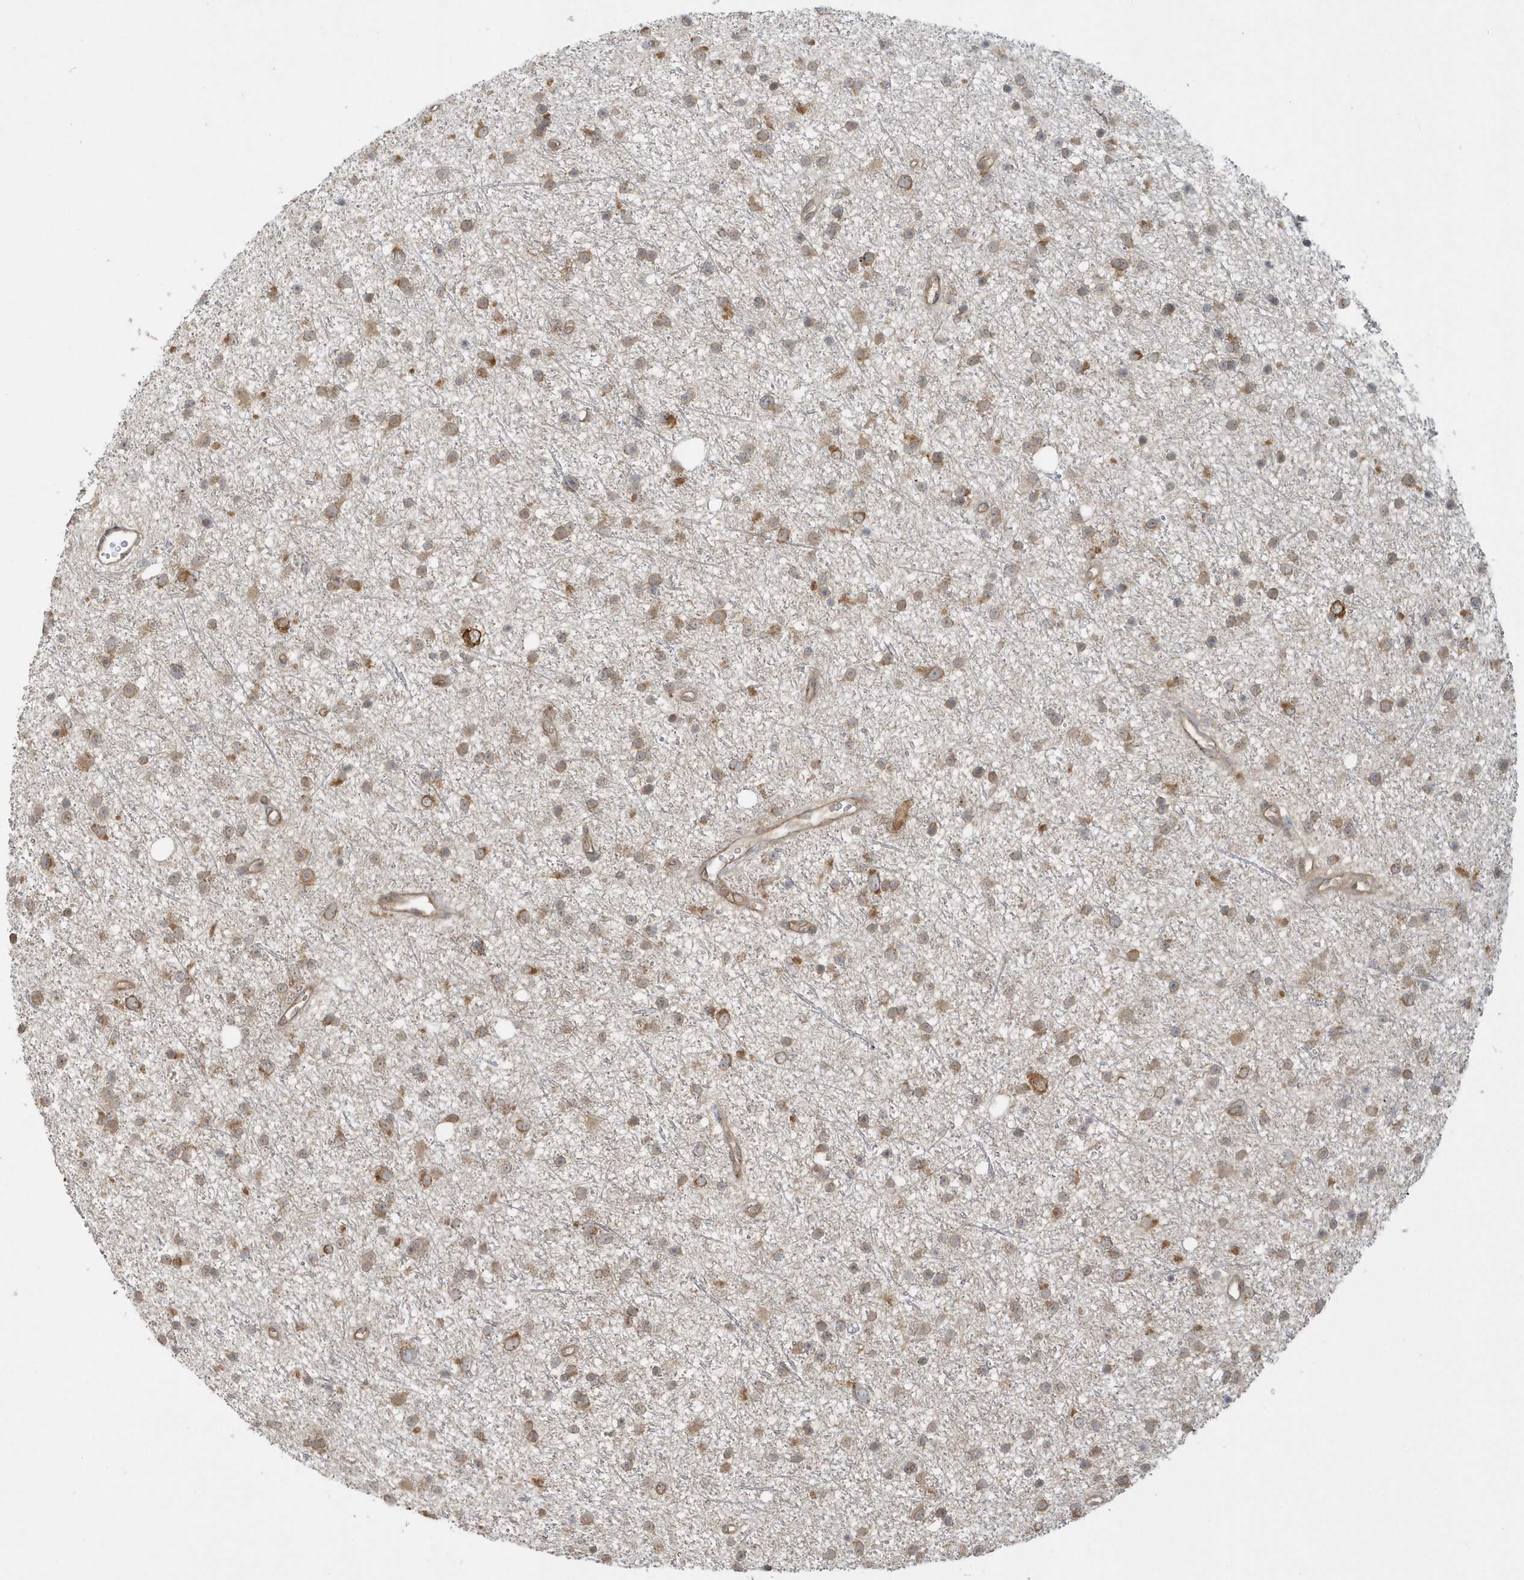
{"staining": {"intensity": "moderate", "quantity": ">75%", "location": "cytoplasmic/membranous"}, "tissue": "glioma", "cell_type": "Tumor cells", "image_type": "cancer", "snomed": [{"axis": "morphology", "description": "Glioma, malignant, Low grade"}, {"axis": "topography", "description": "Cerebral cortex"}], "caption": "About >75% of tumor cells in human malignant low-grade glioma display moderate cytoplasmic/membranous protein expression as visualized by brown immunohistochemical staining.", "gene": "STIM2", "patient": {"sex": "female", "age": 39}}